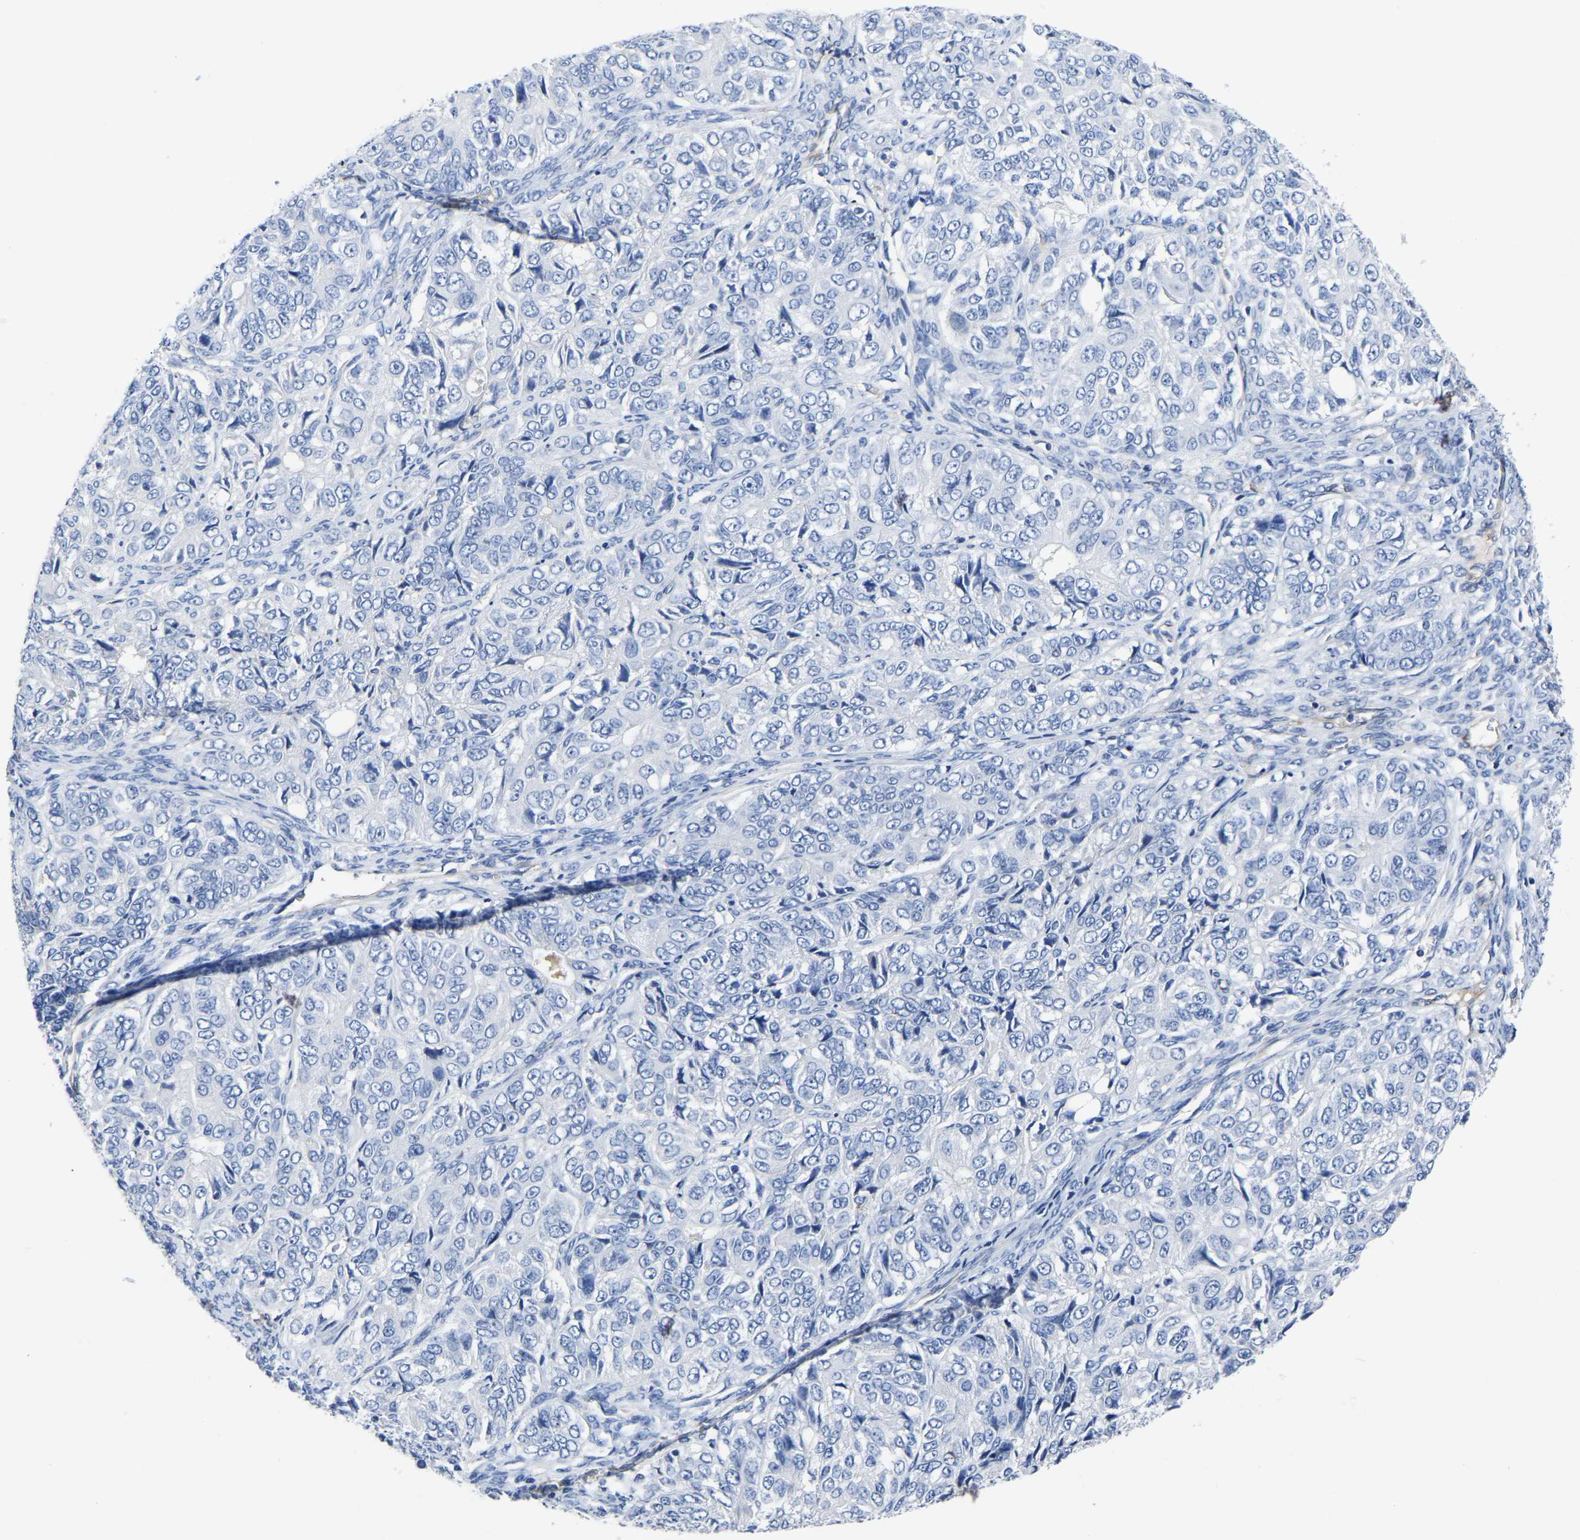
{"staining": {"intensity": "negative", "quantity": "none", "location": "none"}, "tissue": "ovarian cancer", "cell_type": "Tumor cells", "image_type": "cancer", "snomed": [{"axis": "morphology", "description": "Carcinoma, endometroid"}, {"axis": "topography", "description": "Ovary"}], "caption": "IHC photomicrograph of neoplastic tissue: ovarian endometroid carcinoma stained with DAB shows no significant protein staining in tumor cells.", "gene": "SLC45A3", "patient": {"sex": "female", "age": 51}}